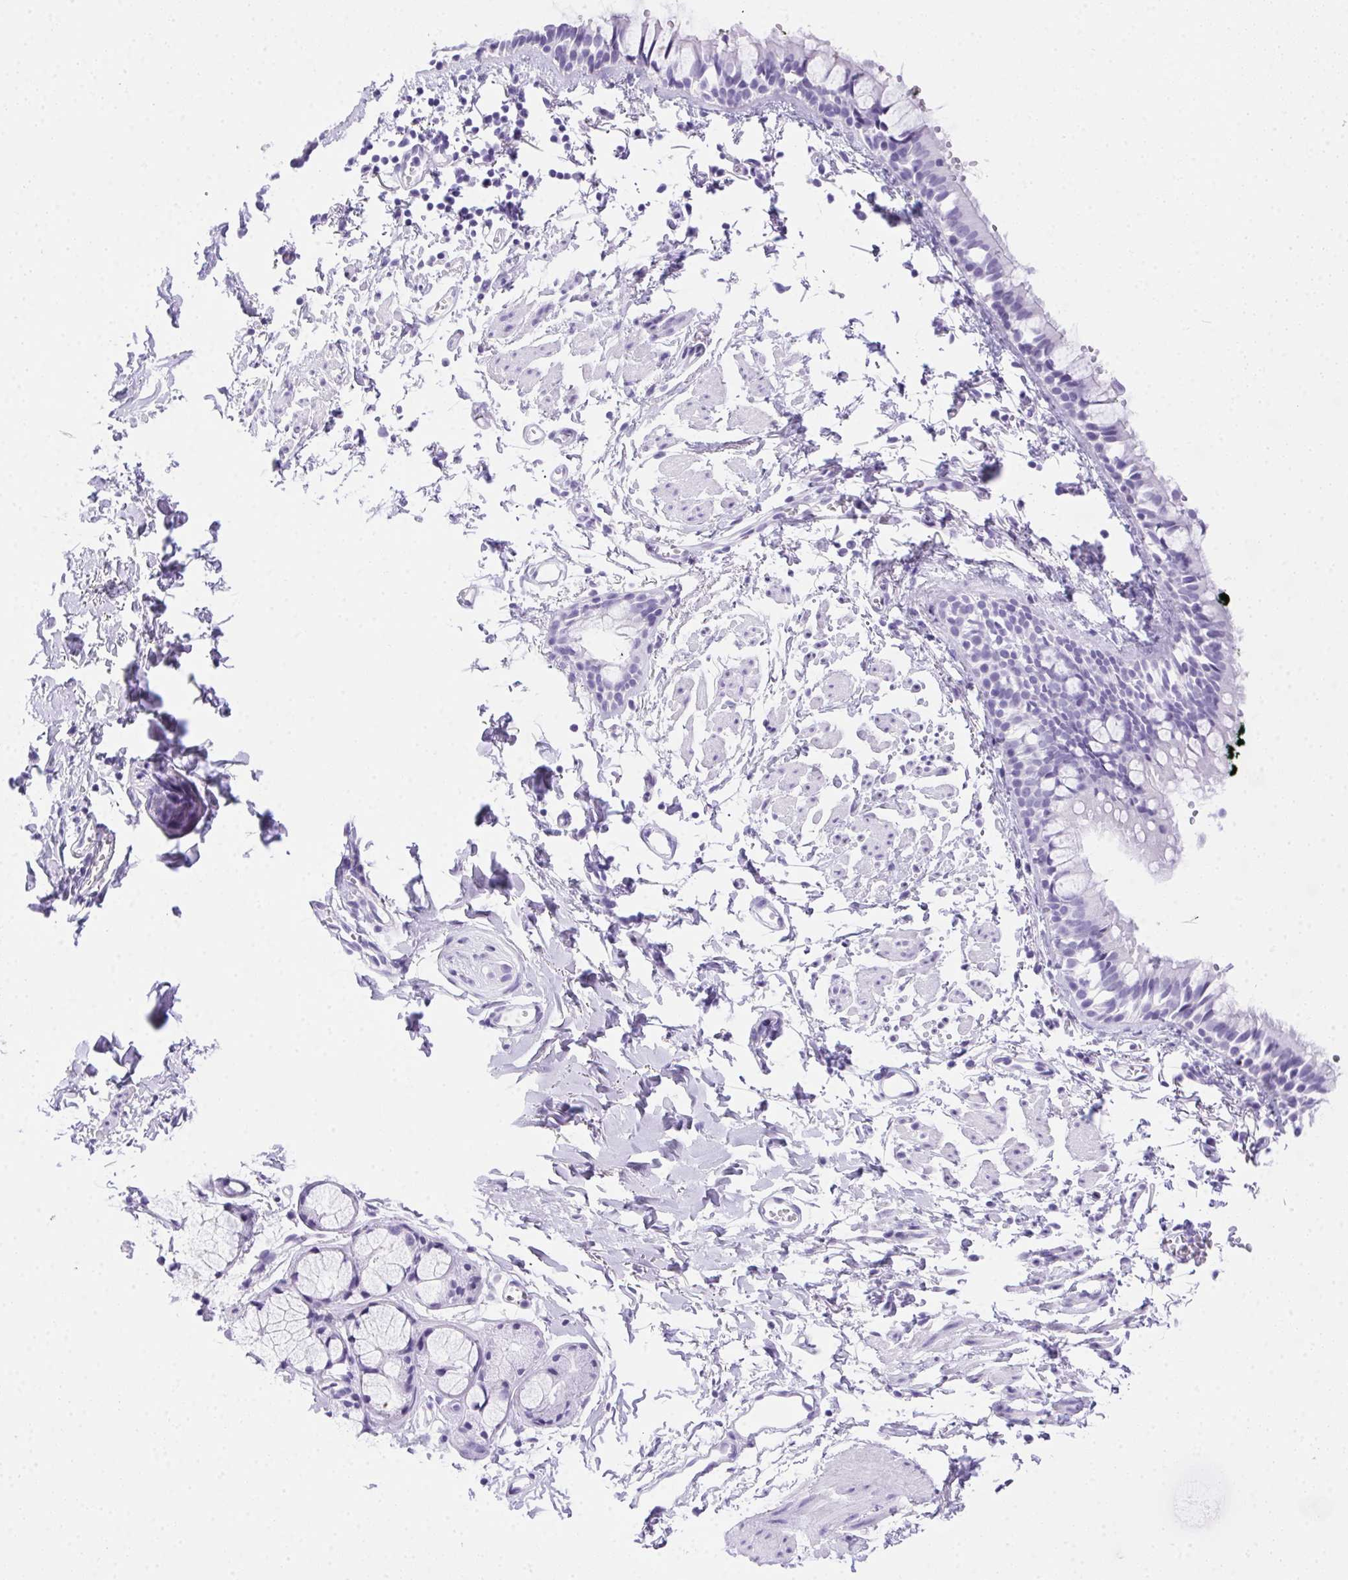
{"staining": {"intensity": "negative", "quantity": "none", "location": "none"}, "tissue": "bronchus", "cell_type": "Respiratory epithelial cells", "image_type": "normal", "snomed": [{"axis": "morphology", "description": "Normal tissue, NOS"}, {"axis": "topography", "description": "Cartilage tissue"}, {"axis": "topography", "description": "Bronchus"}], "caption": "IHC micrograph of benign bronchus stained for a protein (brown), which exhibits no positivity in respiratory epithelial cells.", "gene": "SPACA5B", "patient": {"sex": "female", "age": 59}}